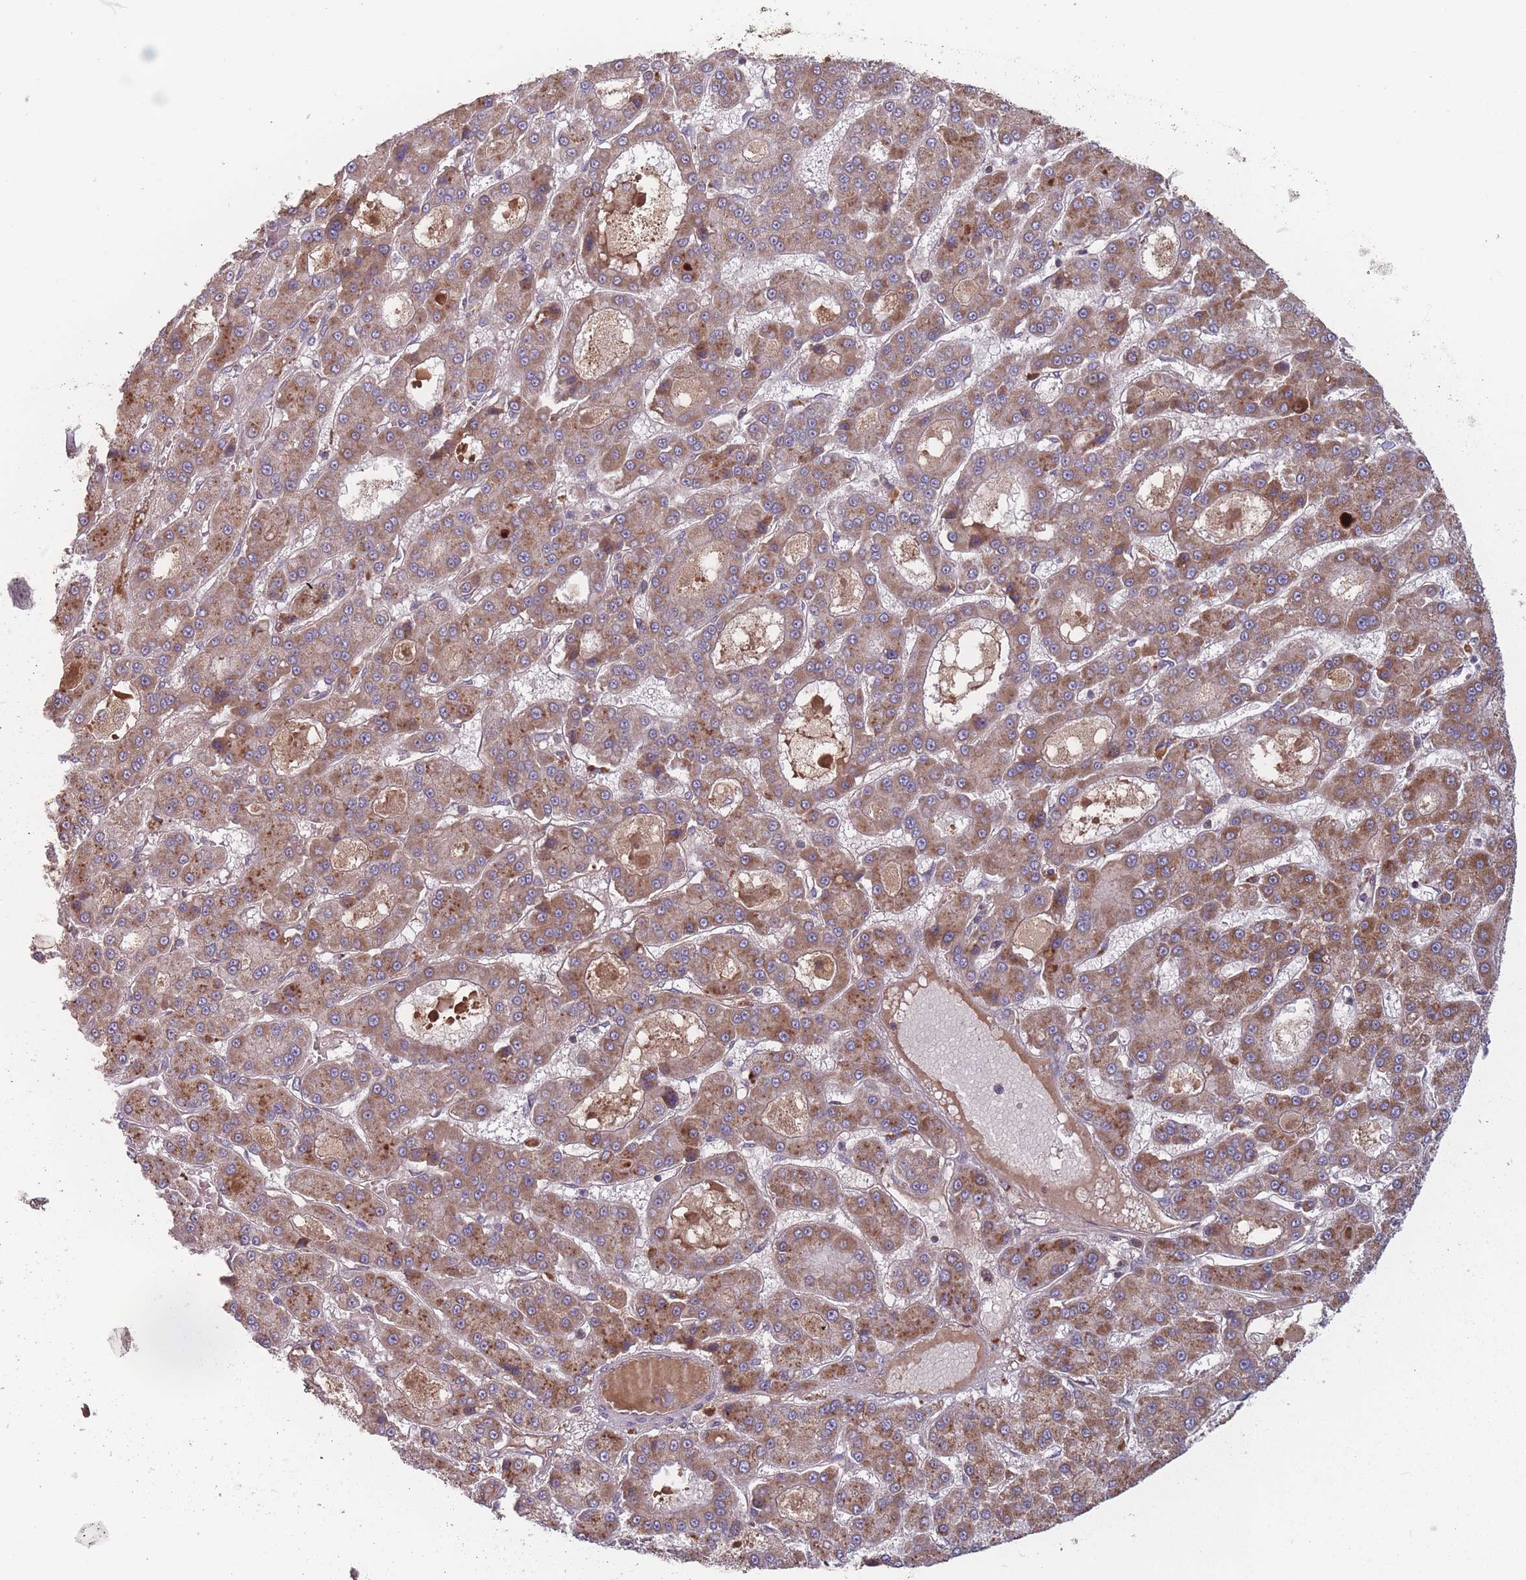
{"staining": {"intensity": "moderate", "quantity": ">75%", "location": "cytoplasmic/membranous"}, "tissue": "liver cancer", "cell_type": "Tumor cells", "image_type": "cancer", "snomed": [{"axis": "morphology", "description": "Carcinoma, Hepatocellular, NOS"}, {"axis": "topography", "description": "Liver"}], "caption": "The image exhibits a brown stain indicating the presence of a protein in the cytoplasmic/membranous of tumor cells in hepatocellular carcinoma (liver).", "gene": "ATP5MG", "patient": {"sex": "male", "age": 70}}